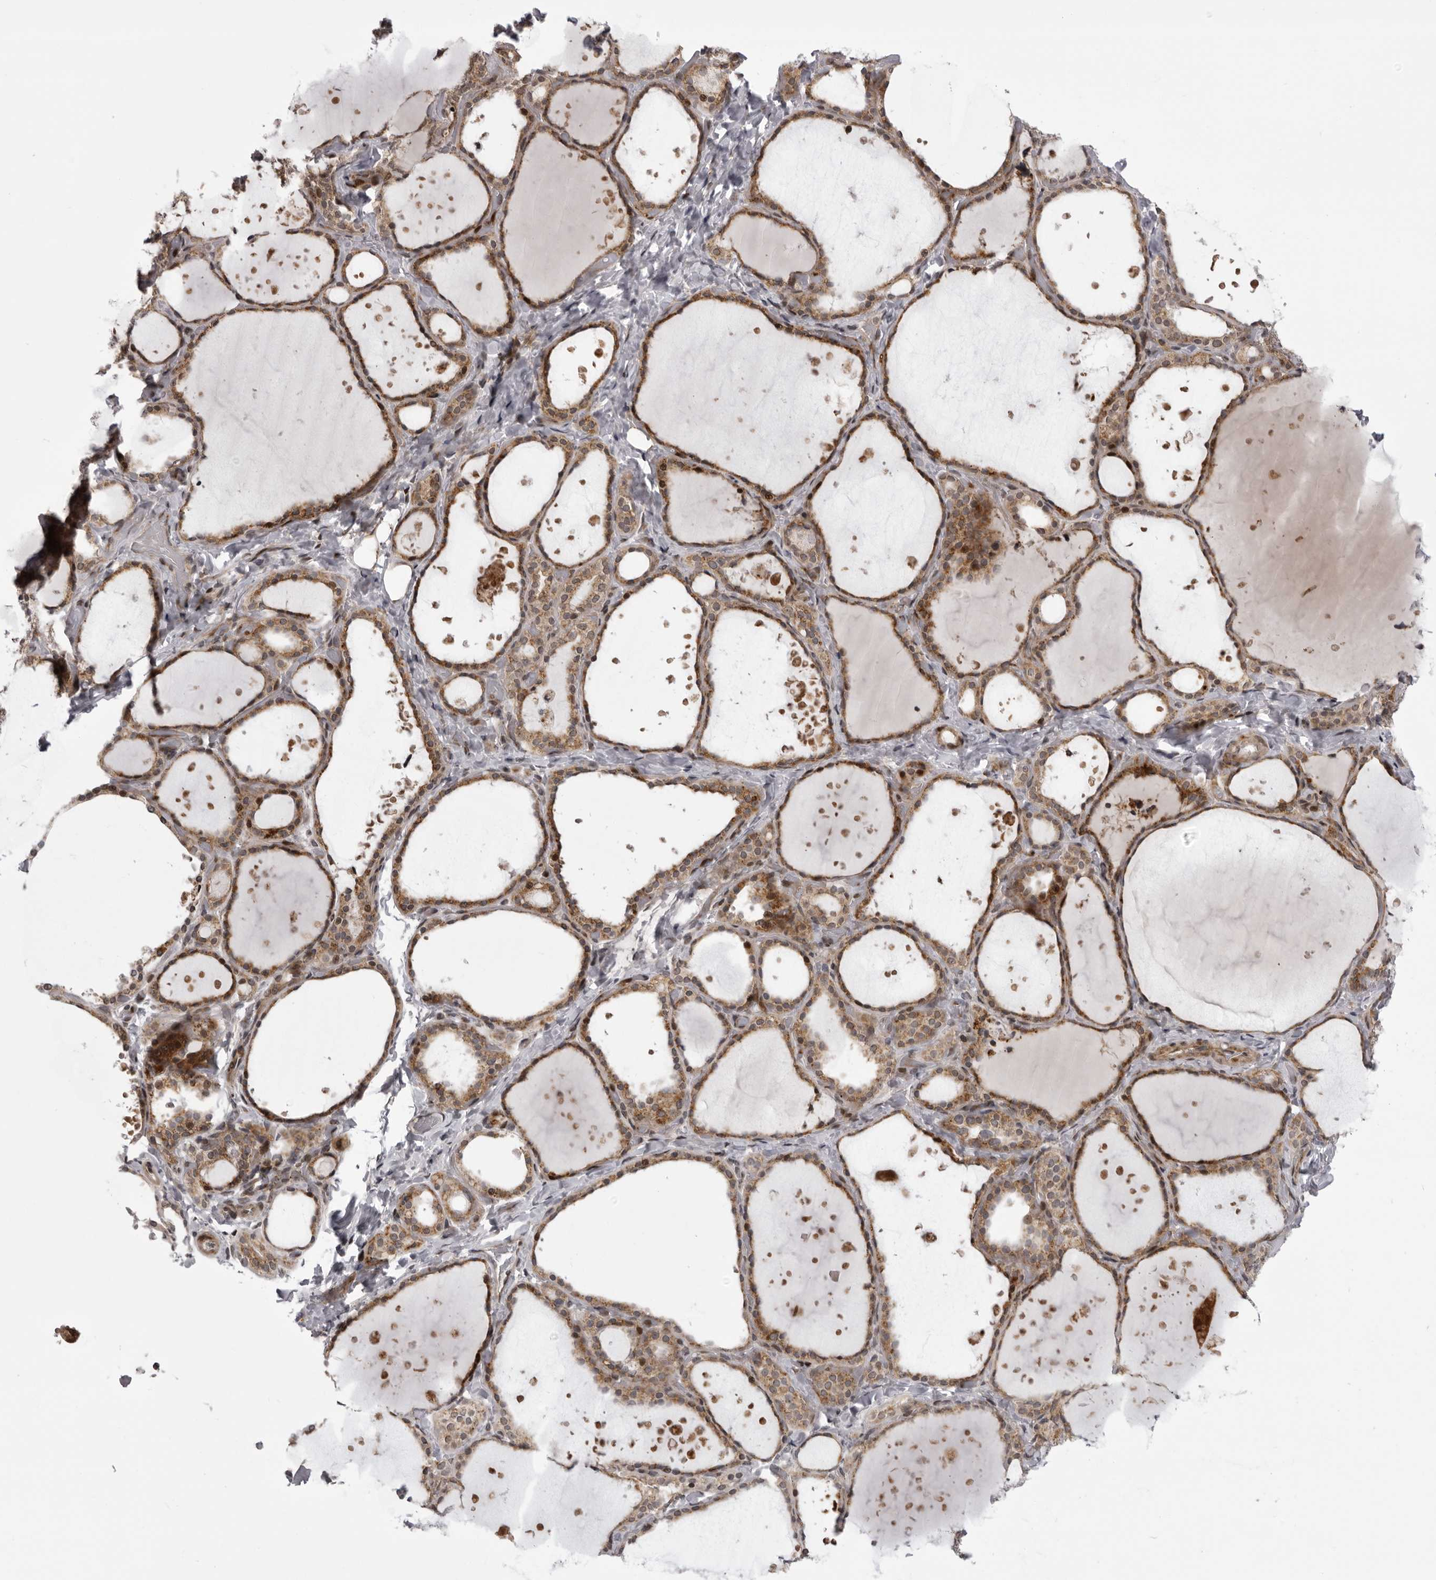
{"staining": {"intensity": "moderate", "quantity": ">75%", "location": "cytoplasmic/membranous"}, "tissue": "thyroid gland", "cell_type": "Glandular cells", "image_type": "normal", "snomed": [{"axis": "morphology", "description": "Normal tissue, NOS"}, {"axis": "topography", "description": "Thyroid gland"}], "caption": "This is an image of immunohistochemistry (IHC) staining of unremarkable thyroid gland, which shows moderate expression in the cytoplasmic/membranous of glandular cells.", "gene": "C1orf109", "patient": {"sex": "female", "age": 44}}